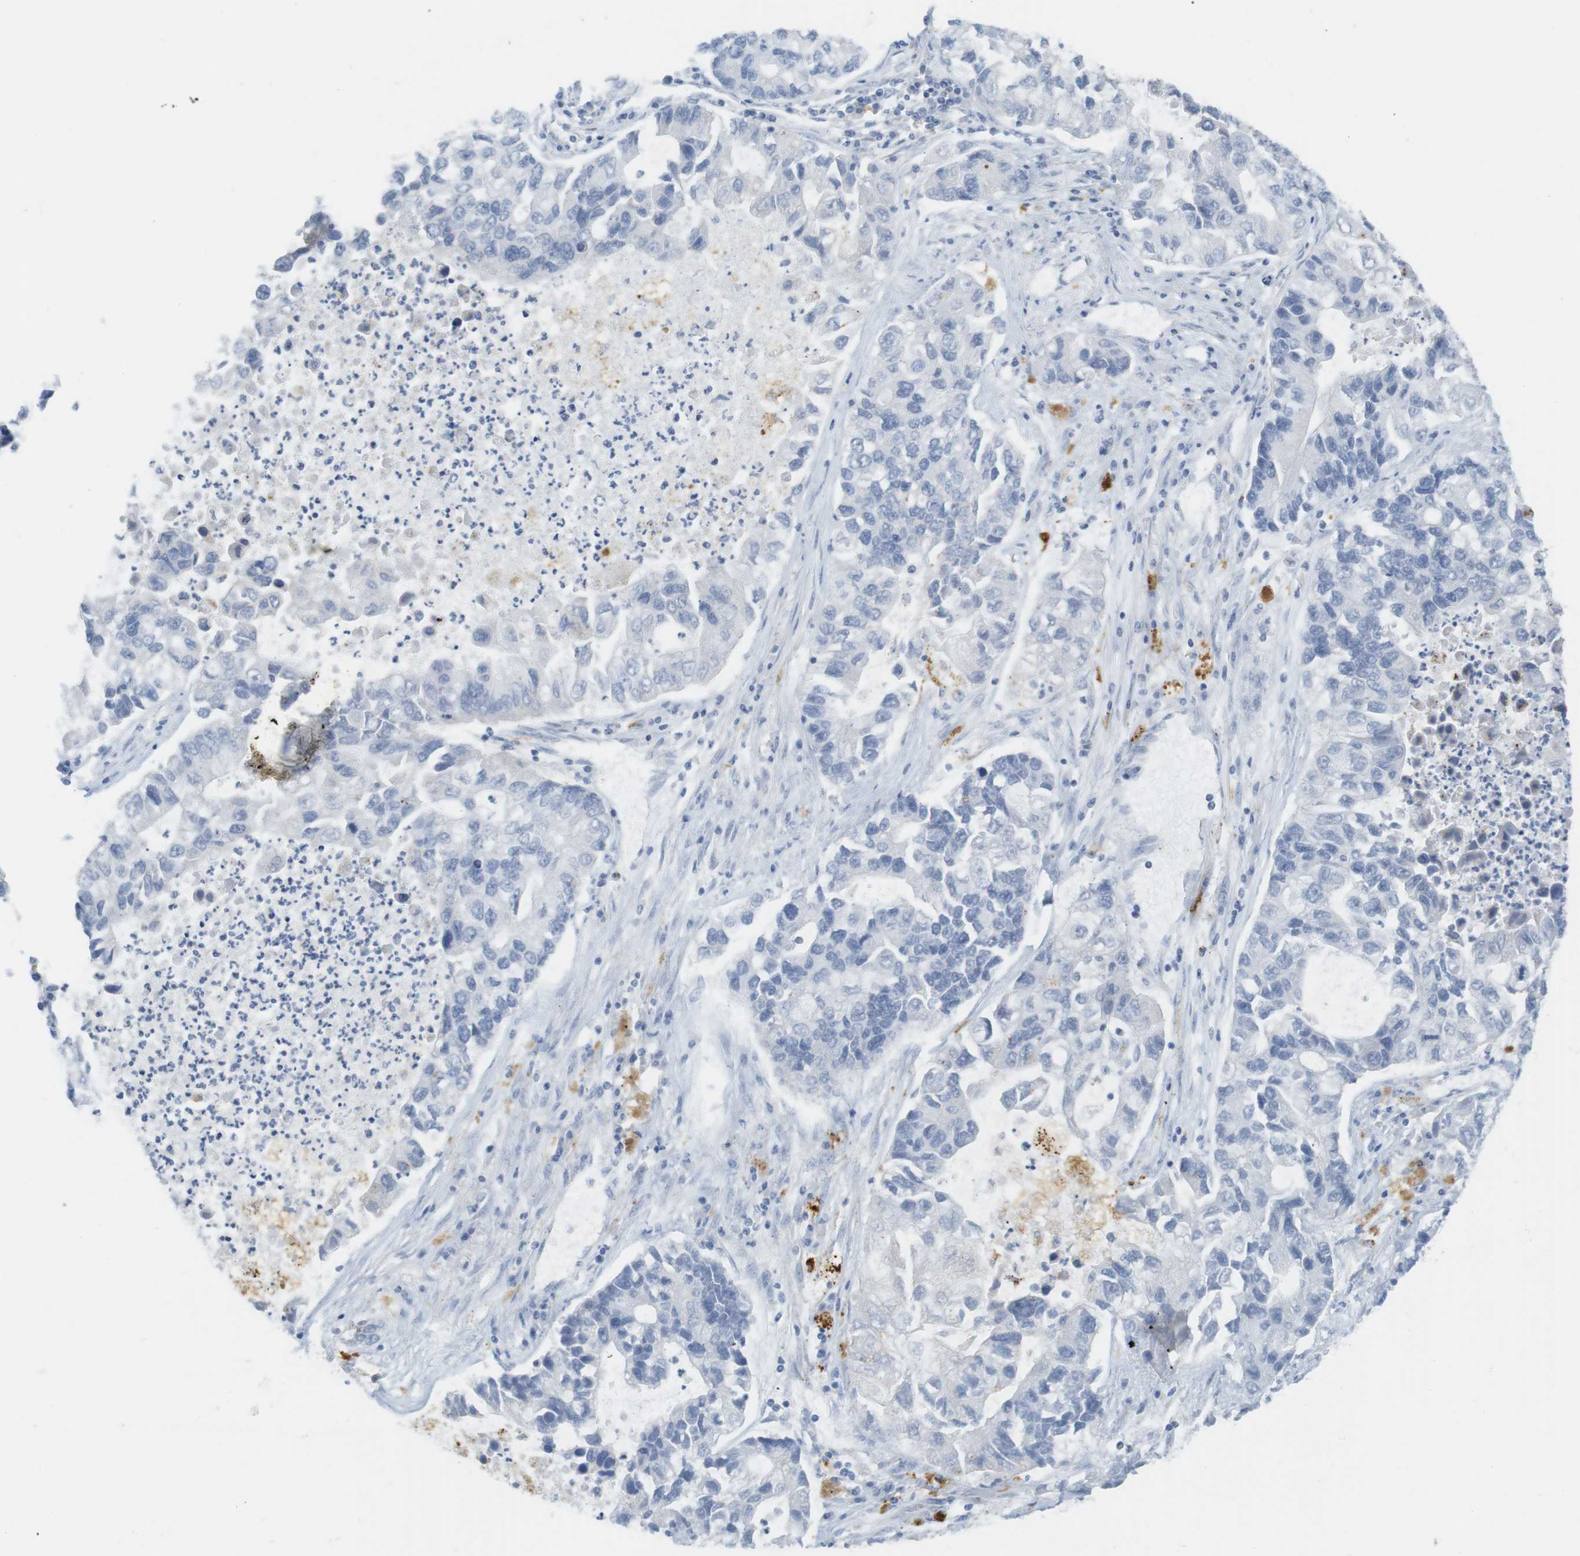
{"staining": {"intensity": "negative", "quantity": "none", "location": "none"}, "tissue": "lung cancer", "cell_type": "Tumor cells", "image_type": "cancer", "snomed": [{"axis": "morphology", "description": "Adenocarcinoma, NOS"}, {"axis": "topography", "description": "Lung"}], "caption": "DAB immunohistochemical staining of lung cancer displays no significant expression in tumor cells.", "gene": "YIPF1", "patient": {"sex": "female", "age": 51}}